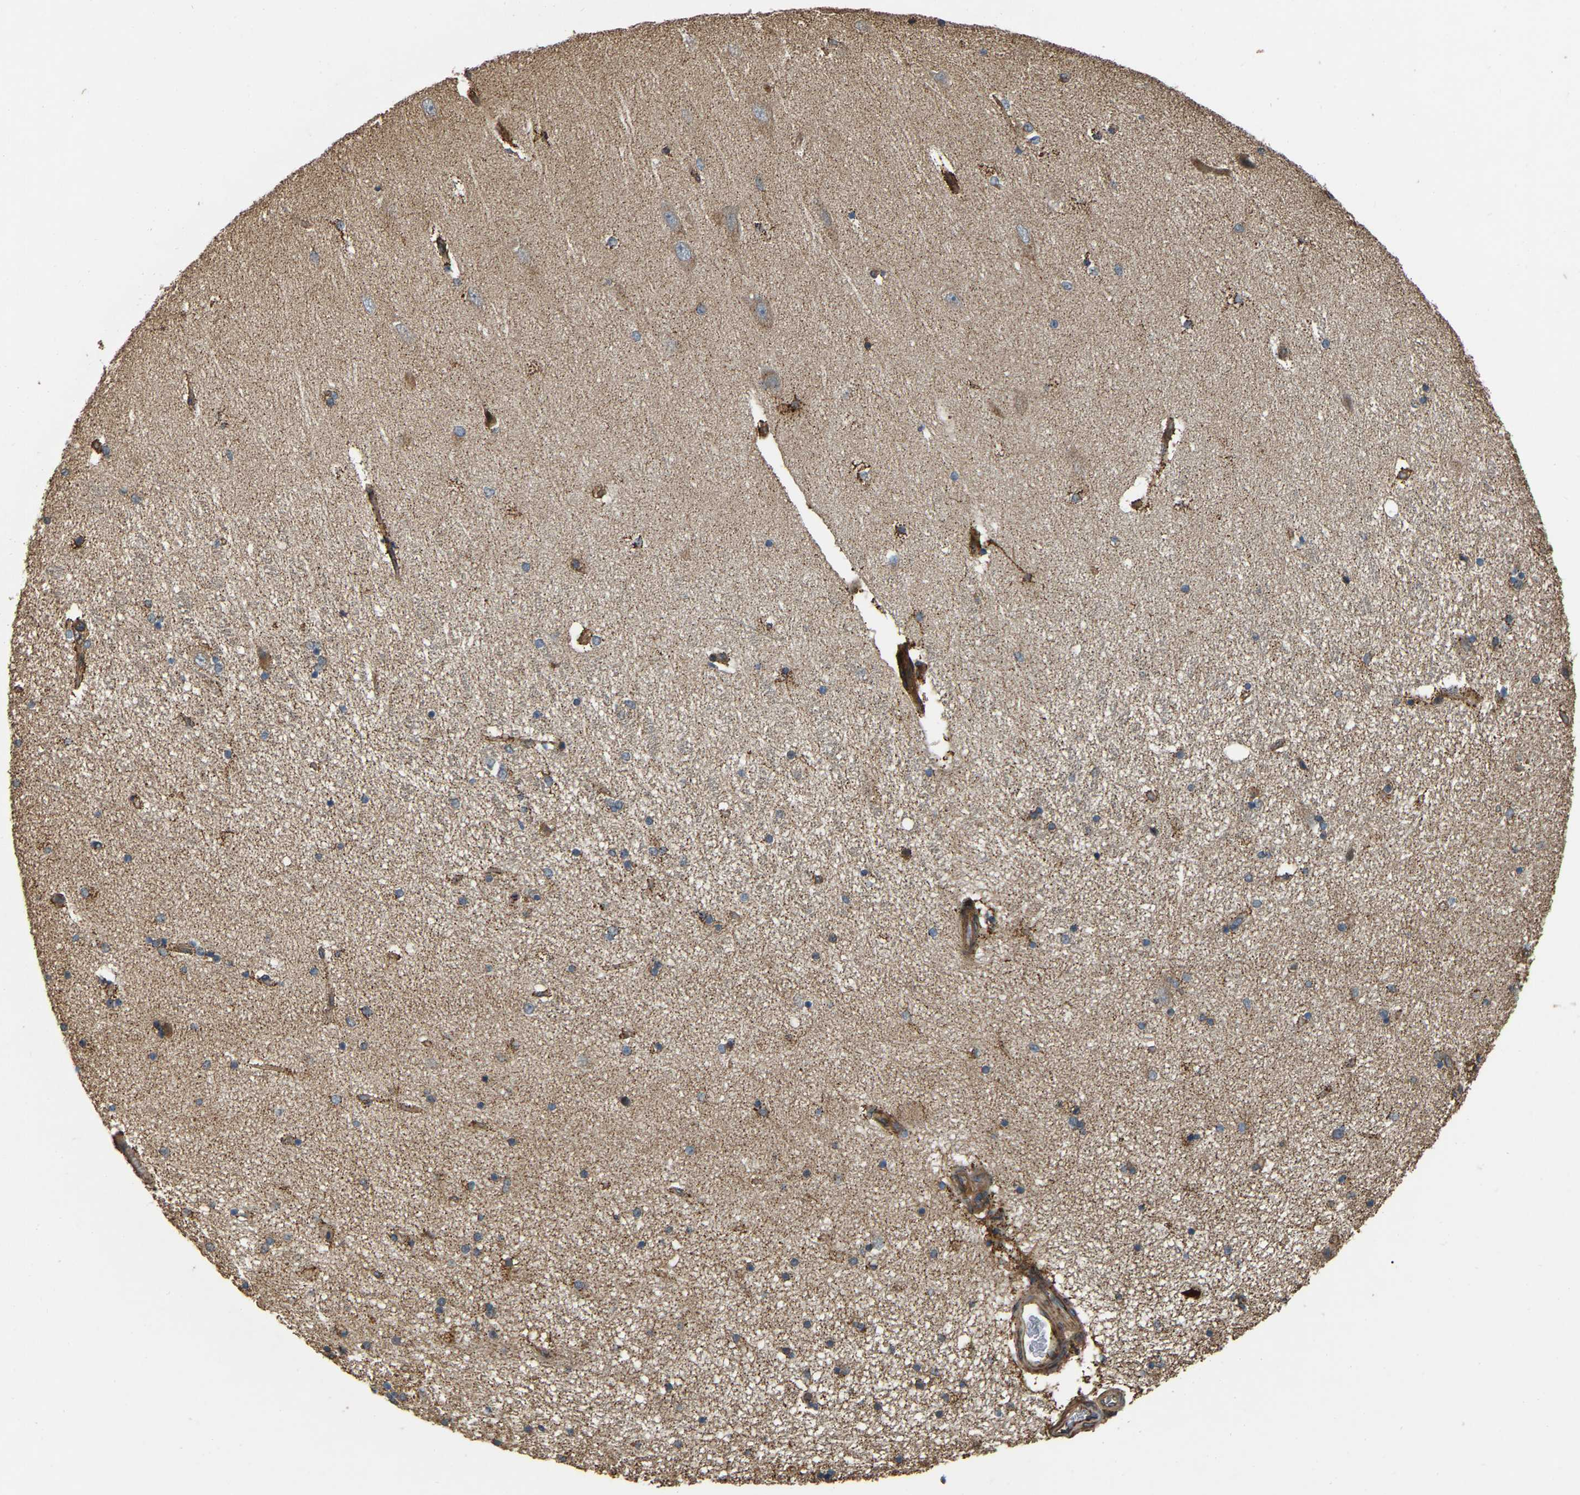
{"staining": {"intensity": "moderate", "quantity": ">75%", "location": "cytoplasmic/membranous"}, "tissue": "hippocampus", "cell_type": "Glial cells", "image_type": "normal", "snomed": [{"axis": "morphology", "description": "Normal tissue, NOS"}, {"axis": "topography", "description": "Hippocampus"}], "caption": "Glial cells exhibit medium levels of moderate cytoplasmic/membranous staining in approximately >75% of cells in unremarkable human hippocampus. The staining was performed using DAB to visualize the protein expression in brown, while the nuclei were stained in blue with hematoxylin (Magnification: 20x).", "gene": "SAMD9L", "patient": {"sex": "female", "age": 54}}